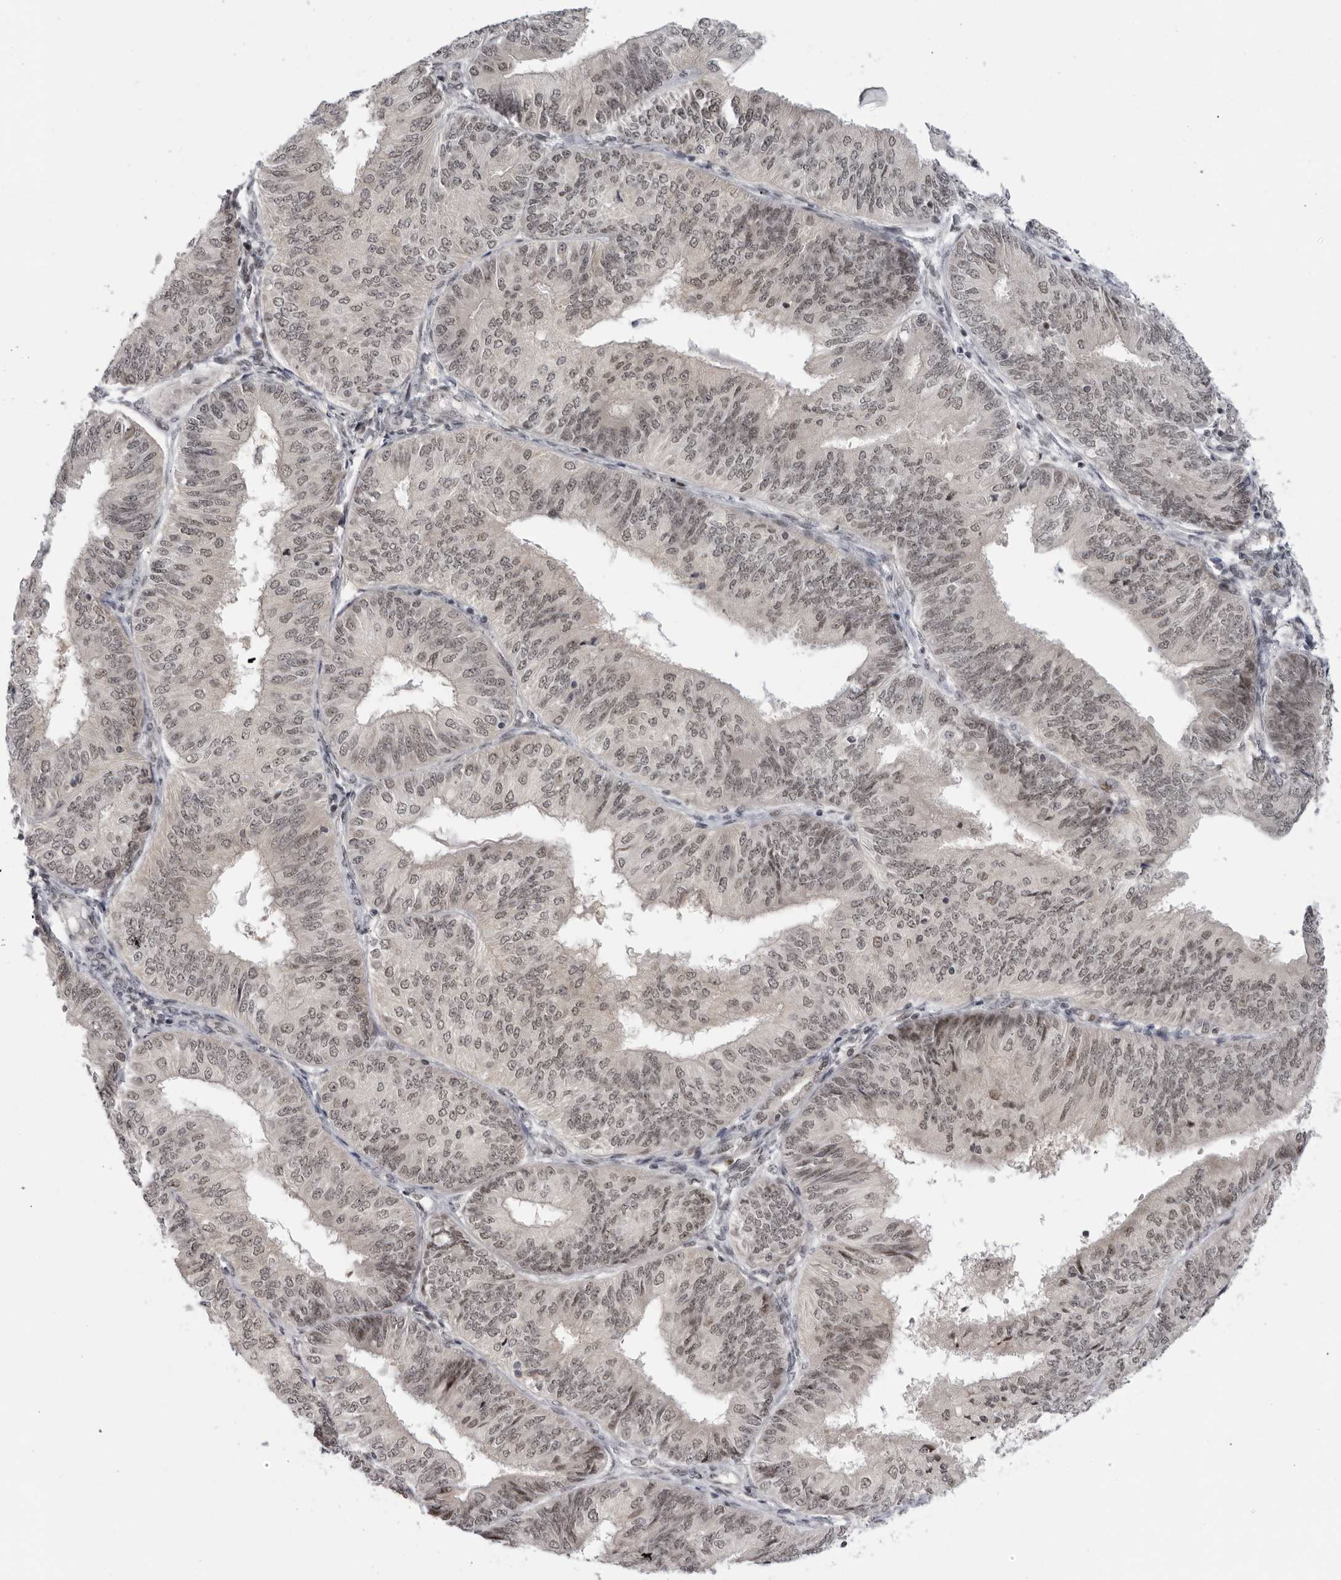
{"staining": {"intensity": "weak", "quantity": ">75%", "location": "nuclear"}, "tissue": "endometrial cancer", "cell_type": "Tumor cells", "image_type": "cancer", "snomed": [{"axis": "morphology", "description": "Adenocarcinoma, NOS"}, {"axis": "topography", "description": "Endometrium"}], "caption": "IHC image of human endometrial cancer (adenocarcinoma) stained for a protein (brown), which shows low levels of weak nuclear staining in approximately >75% of tumor cells.", "gene": "ALPK2", "patient": {"sex": "female", "age": 58}}